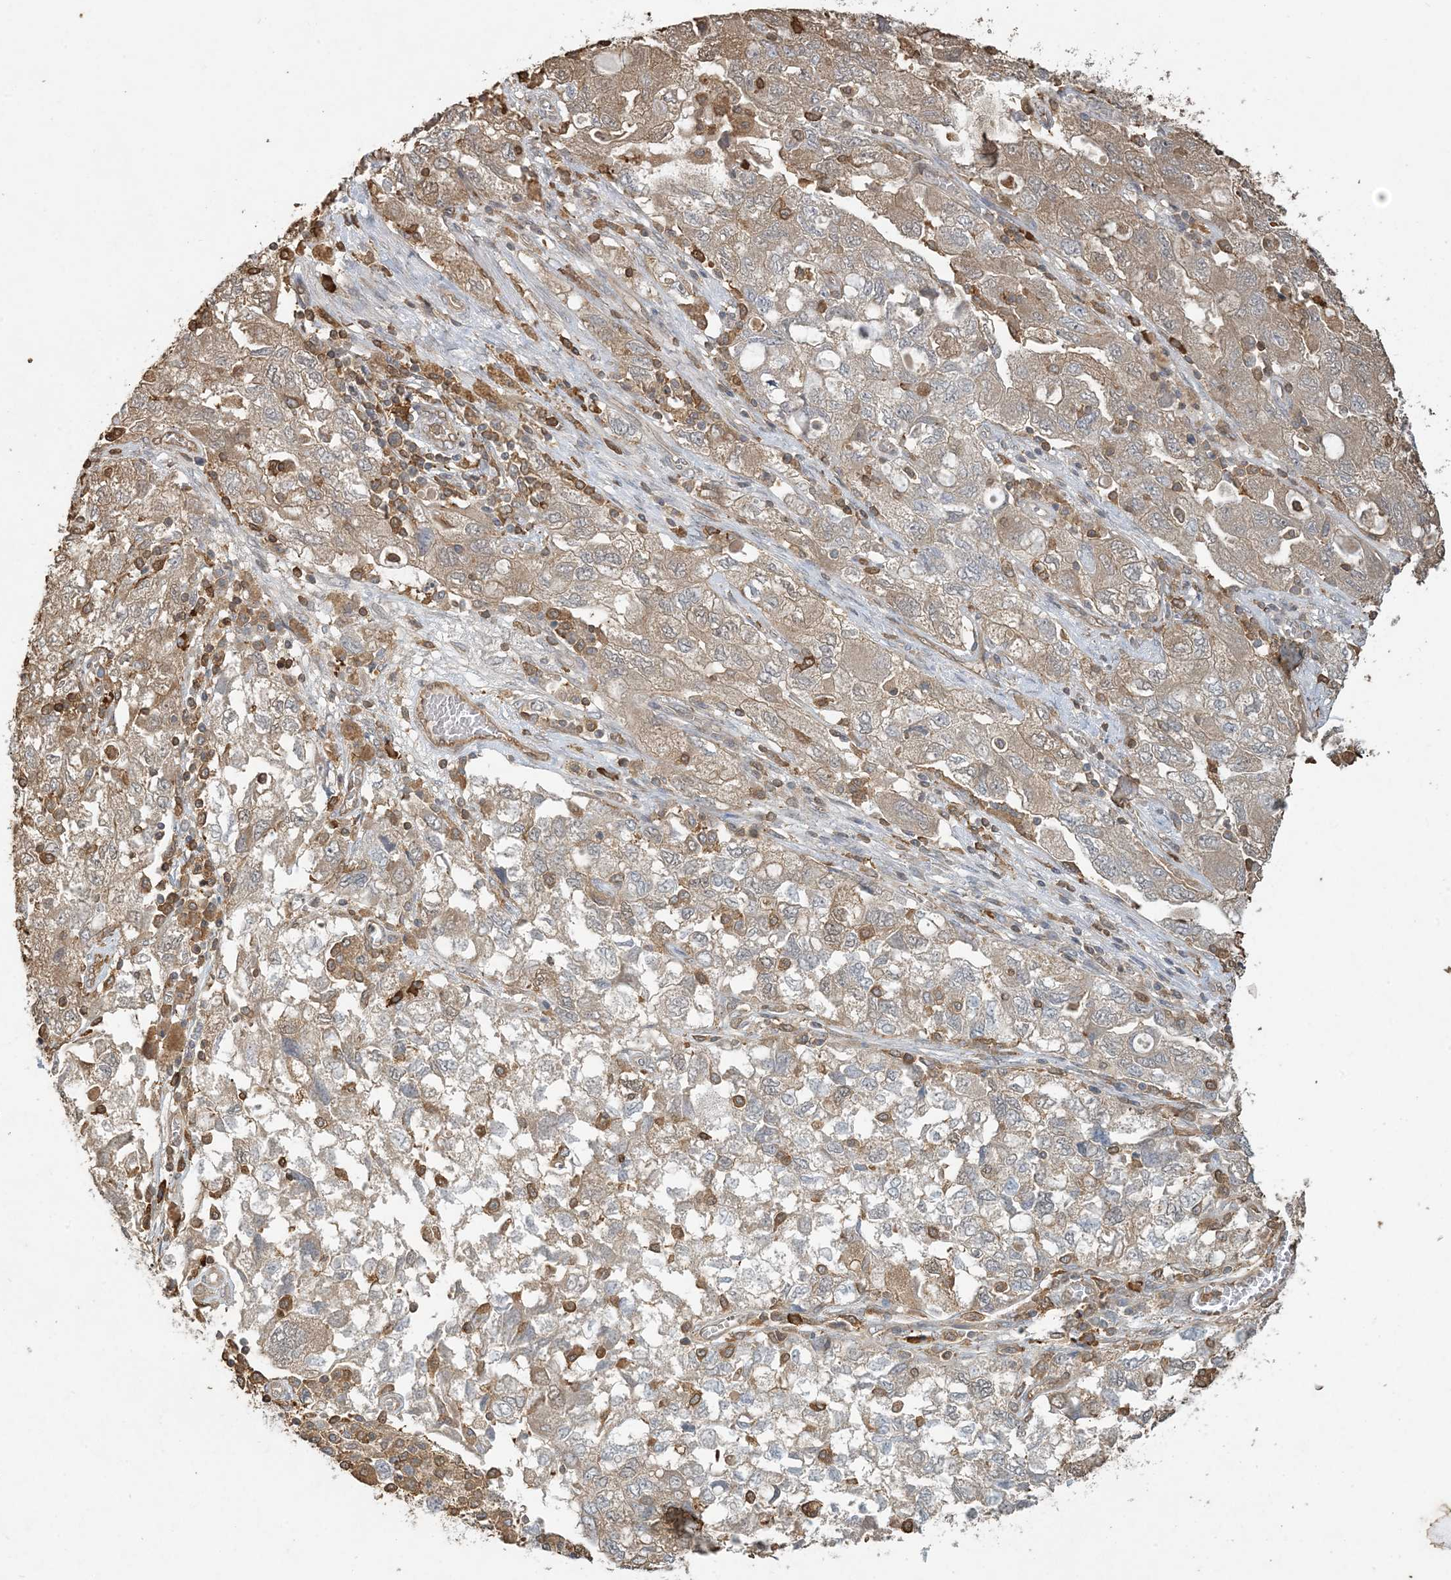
{"staining": {"intensity": "weak", "quantity": ">75%", "location": "cytoplasmic/membranous"}, "tissue": "ovarian cancer", "cell_type": "Tumor cells", "image_type": "cancer", "snomed": [{"axis": "morphology", "description": "Carcinoma, NOS"}, {"axis": "morphology", "description": "Cystadenocarcinoma, serous, NOS"}, {"axis": "topography", "description": "Ovary"}], "caption": "Protein staining of ovarian carcinoma tissue displays weak cytoplasmic/membranous positivity in about >75% of tumor cells. The protein of interest is stained brown, and the nuclei are stained in blue (DAB (3,3'-diaminobenzidine) IHC with brightfield microscopy, high magnification).", "gene": "TMSB4X", "patient": {"sex": "female", "age": 69}}